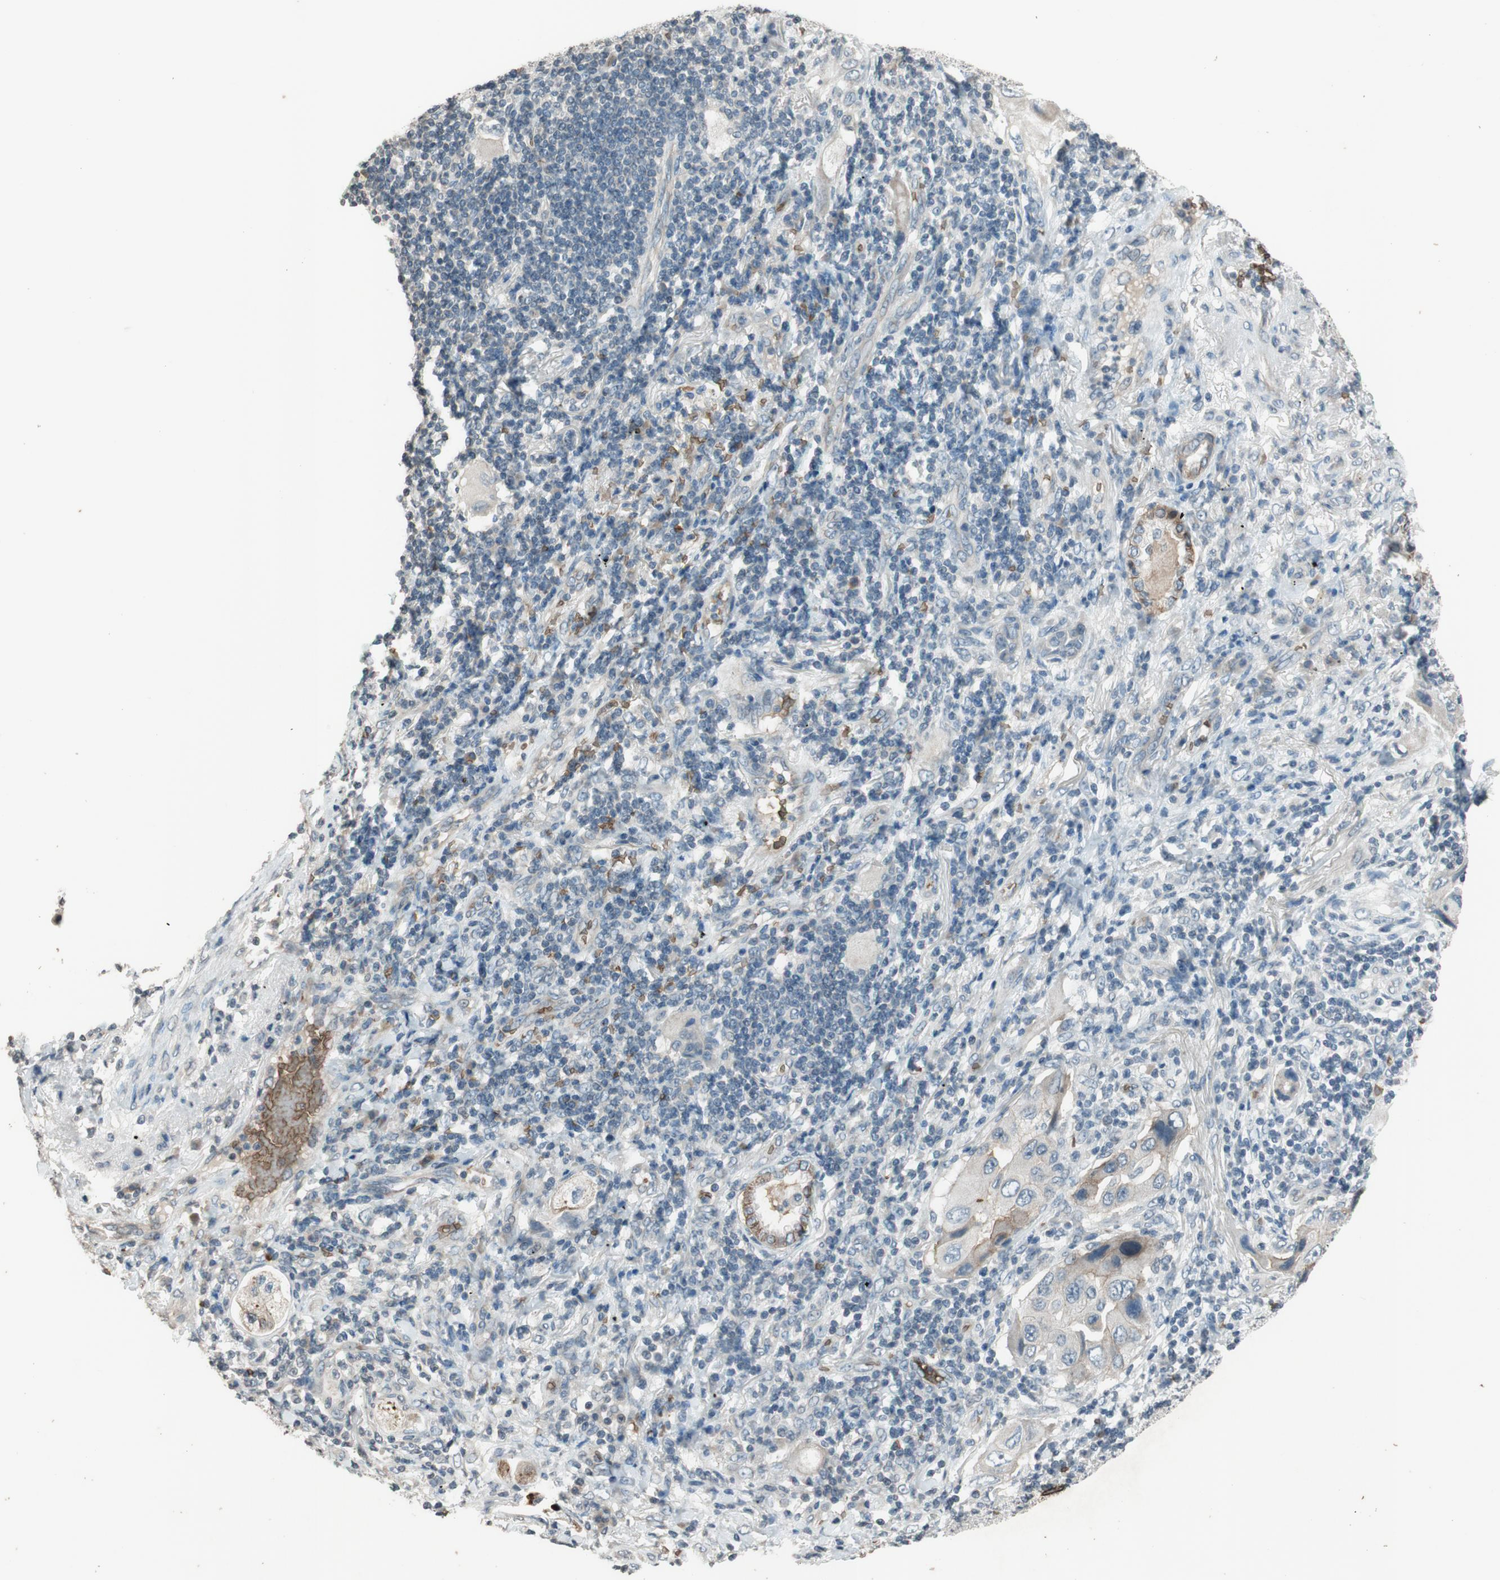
{"staining": {"intensity": "moderate", "quantity": "25%-75%", "location": "cytoplasmic/membranous"}, "tissue": "lung cancer", "cell_type": "Tumor cells", "image_type": "cancer", "snomed": [{"axis": "morphology", "description": "Adenocarcinoma, NOS"}, {"axis": "topography", "description": "Lung"}], "caption": "High-magnification brightfield microscopy of adenocarcinoma (lung) stained with DAB (brown) and counterstained with hematoxylin (blue). tumor cells exhibit moderate cytoplasmic/membranous expression is identified in about25%-75% of cells.", "gene": "GYPC", "patient": {"sex": "female", "age": 65}}